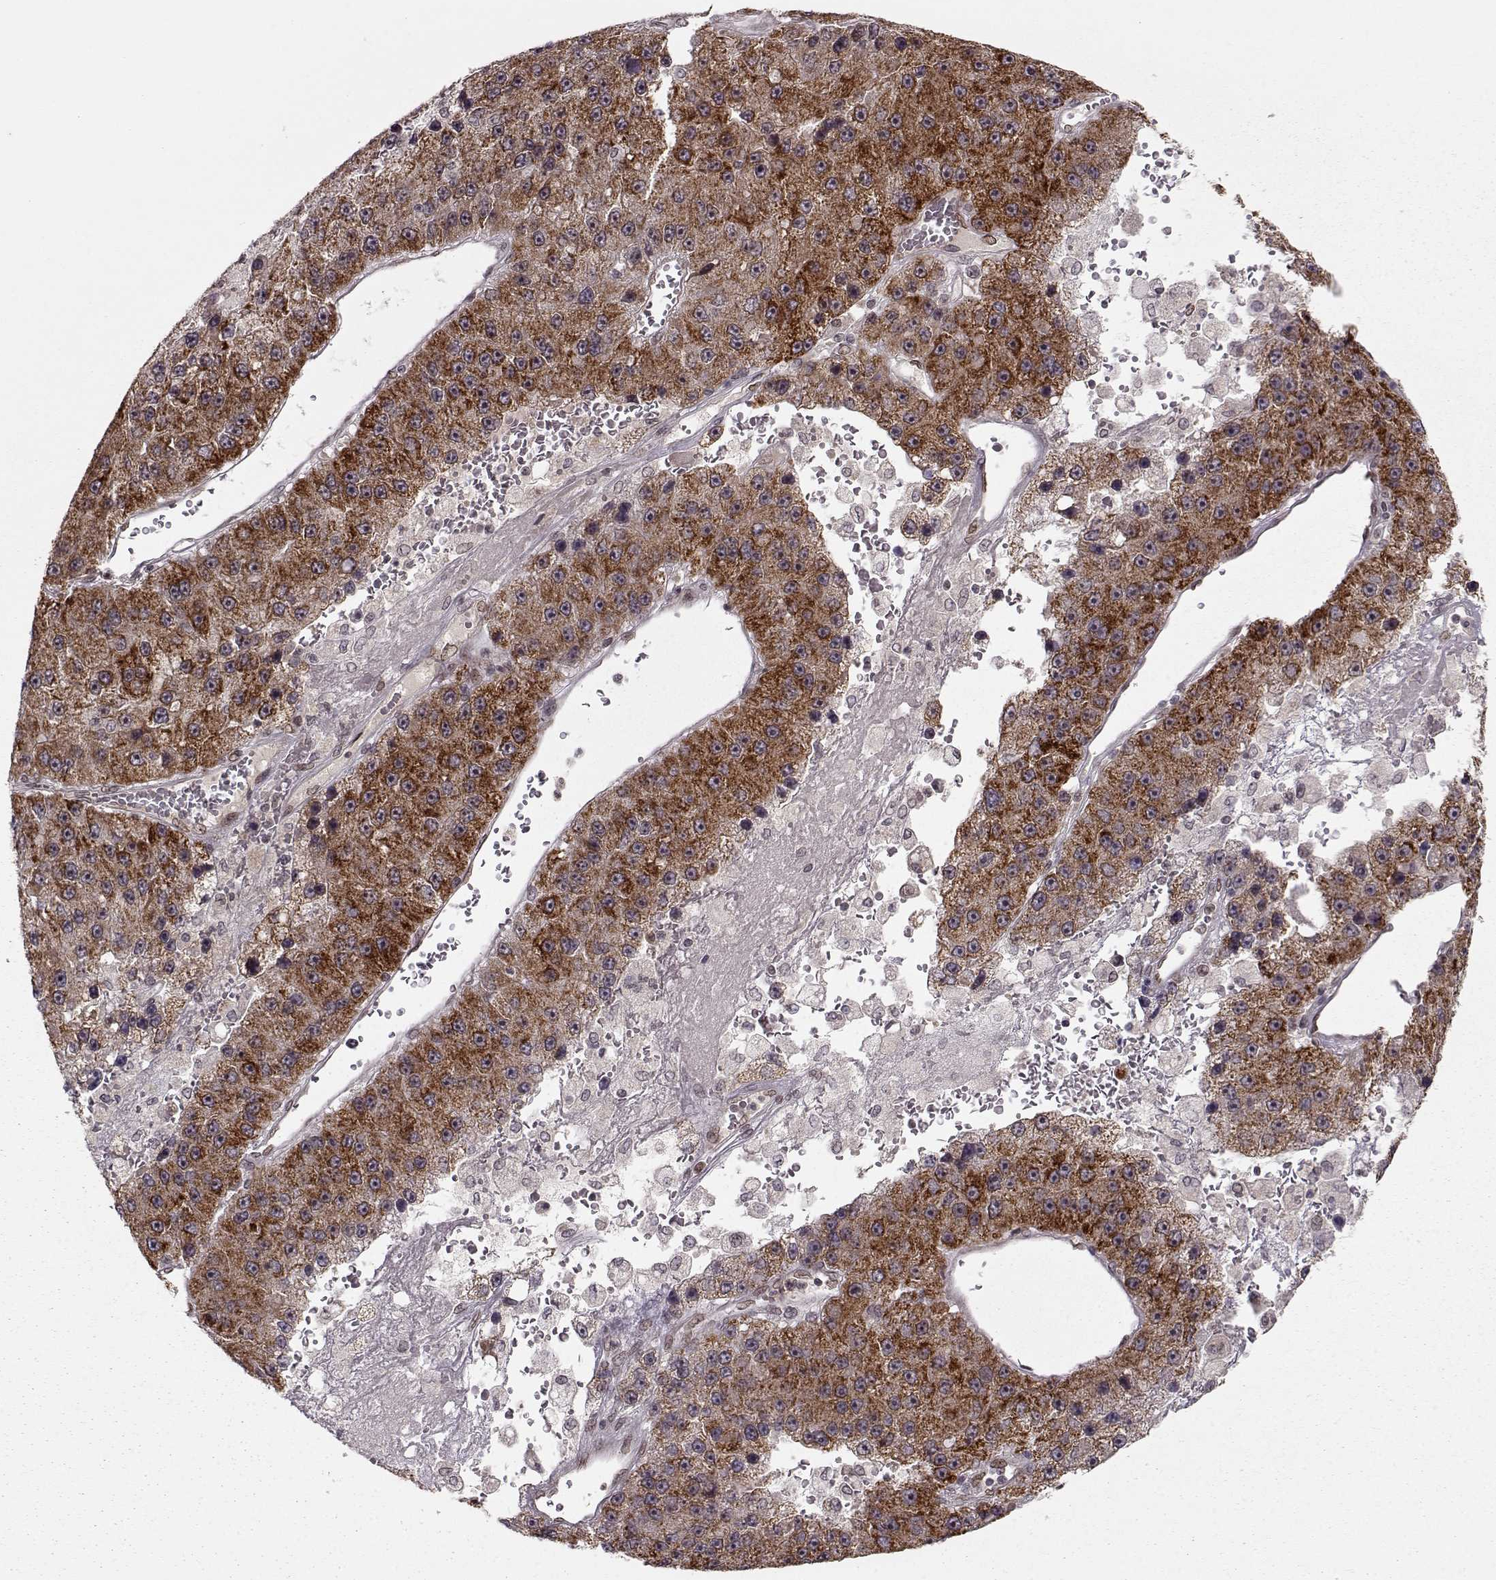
{"staining": {"intensity": "strong", "quantity": ">75%", "location": "cytoplasmic/membranous"}, "tissue": "liver cancer", "cell_type": "Tumor cells", "image_type": "cancer", "snomed": [{"axis": "morphology", "description": "Carcinoma, Hepatocellular, NOS"}, {"axis": "topography", "description": "Liver"}], "caption": "Immunohistochemical staining of liver cancer exhibits high levels of strong cytoplasmic/membranous positivity in approximately >75% of tumor cells. The staining was performed using DAB (3,3'-diaminobenzidine), with brown indicating positive protein expression. Nuclei are stained blue with hematoxylin.", "gene": "RAI1", "patient": {"sex": "female", "age": 73}}